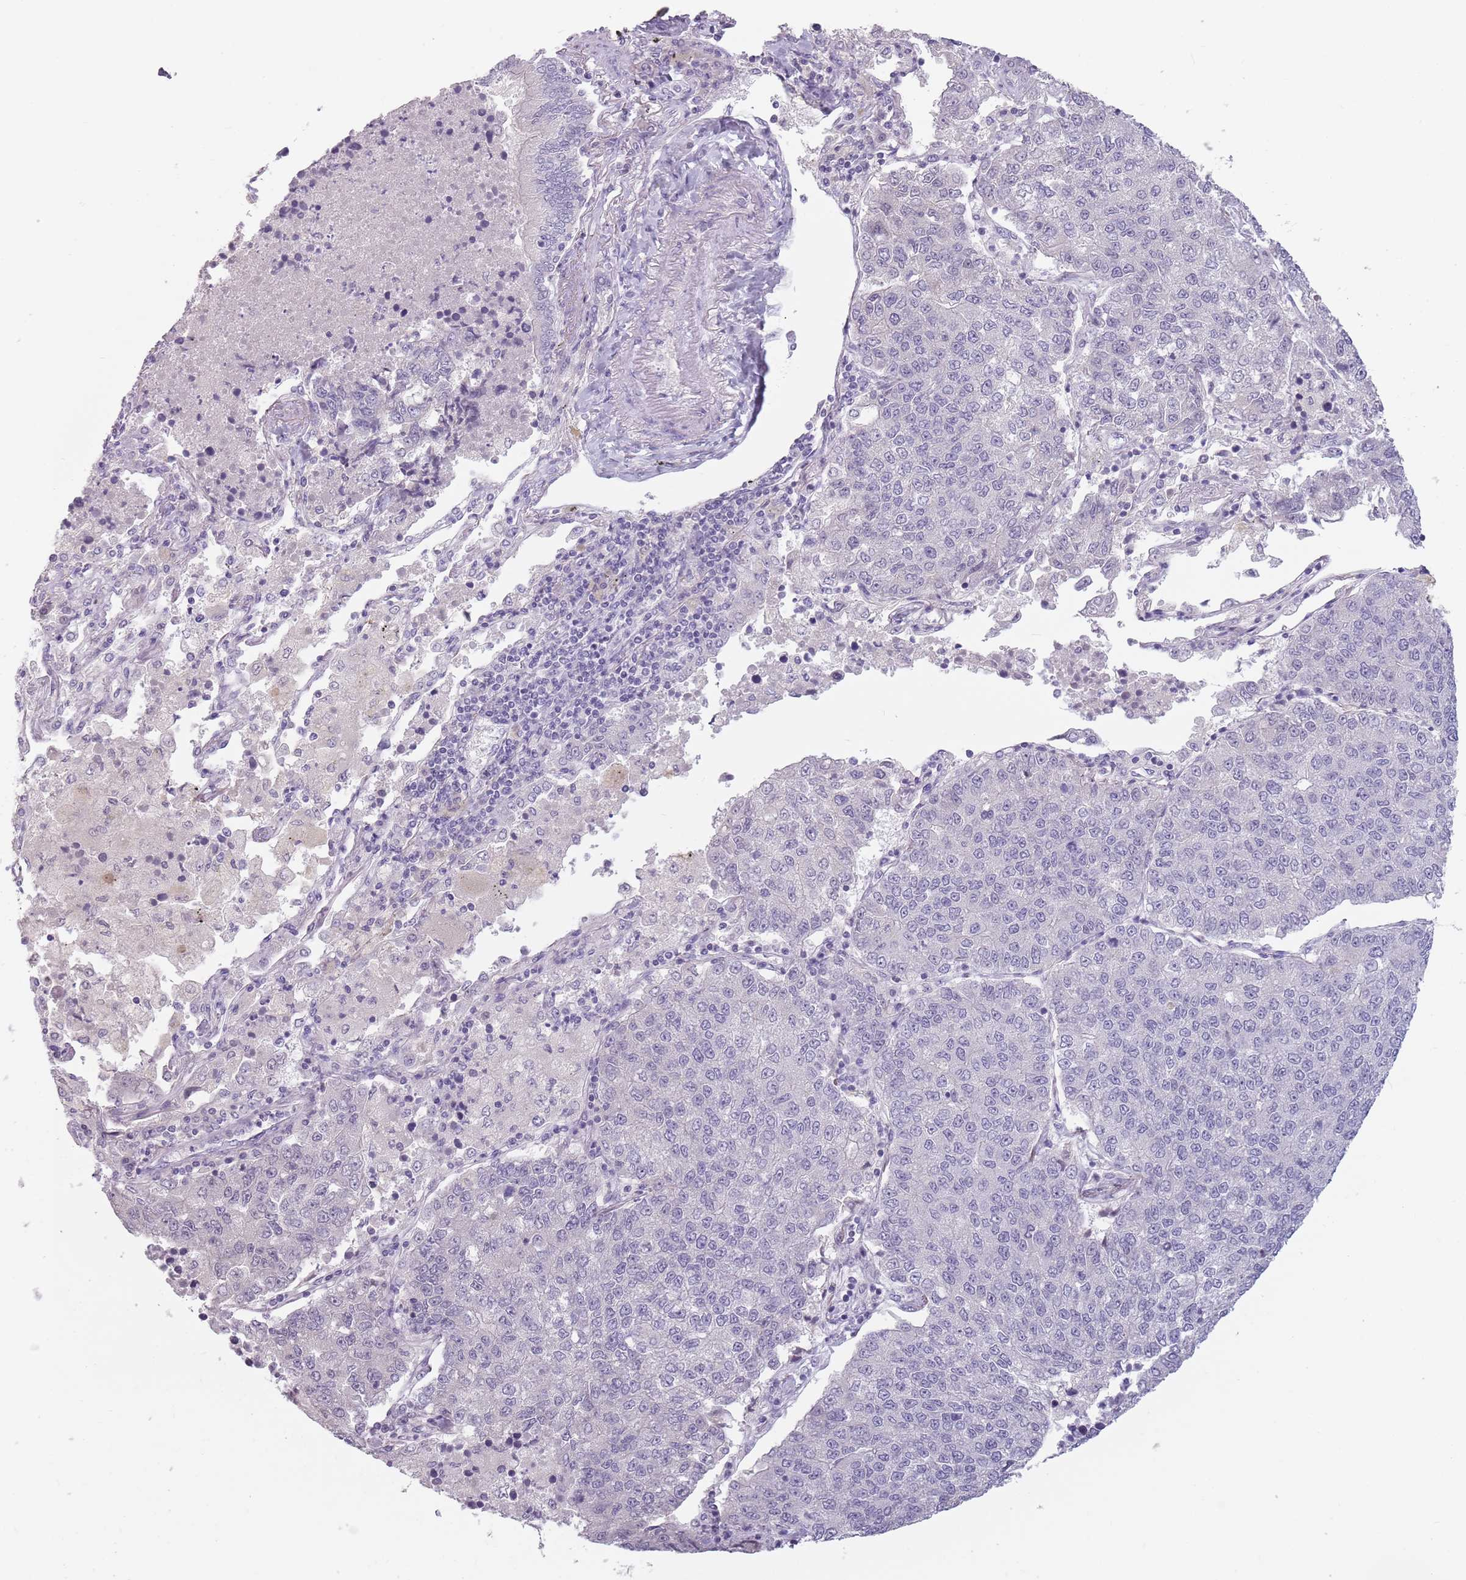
{"staining": {"intensity": "negative", "quantity": "none", "location": "none"}, "tissue": "lung cancer", "cell_type": "Tumor cells", "image_type": "cancer", "snomed": [{"axis": "morphology", "description": "Squamous cell carcinoma, NOS"}, {"axis": "topography", "description": "Lung"}], "caption": "The micrograph demonstrates no staining of tumor cells in lung squamous cell carcinoma.", "gene": "CEP19", "patient": {"sex": "female", "age": 70}}